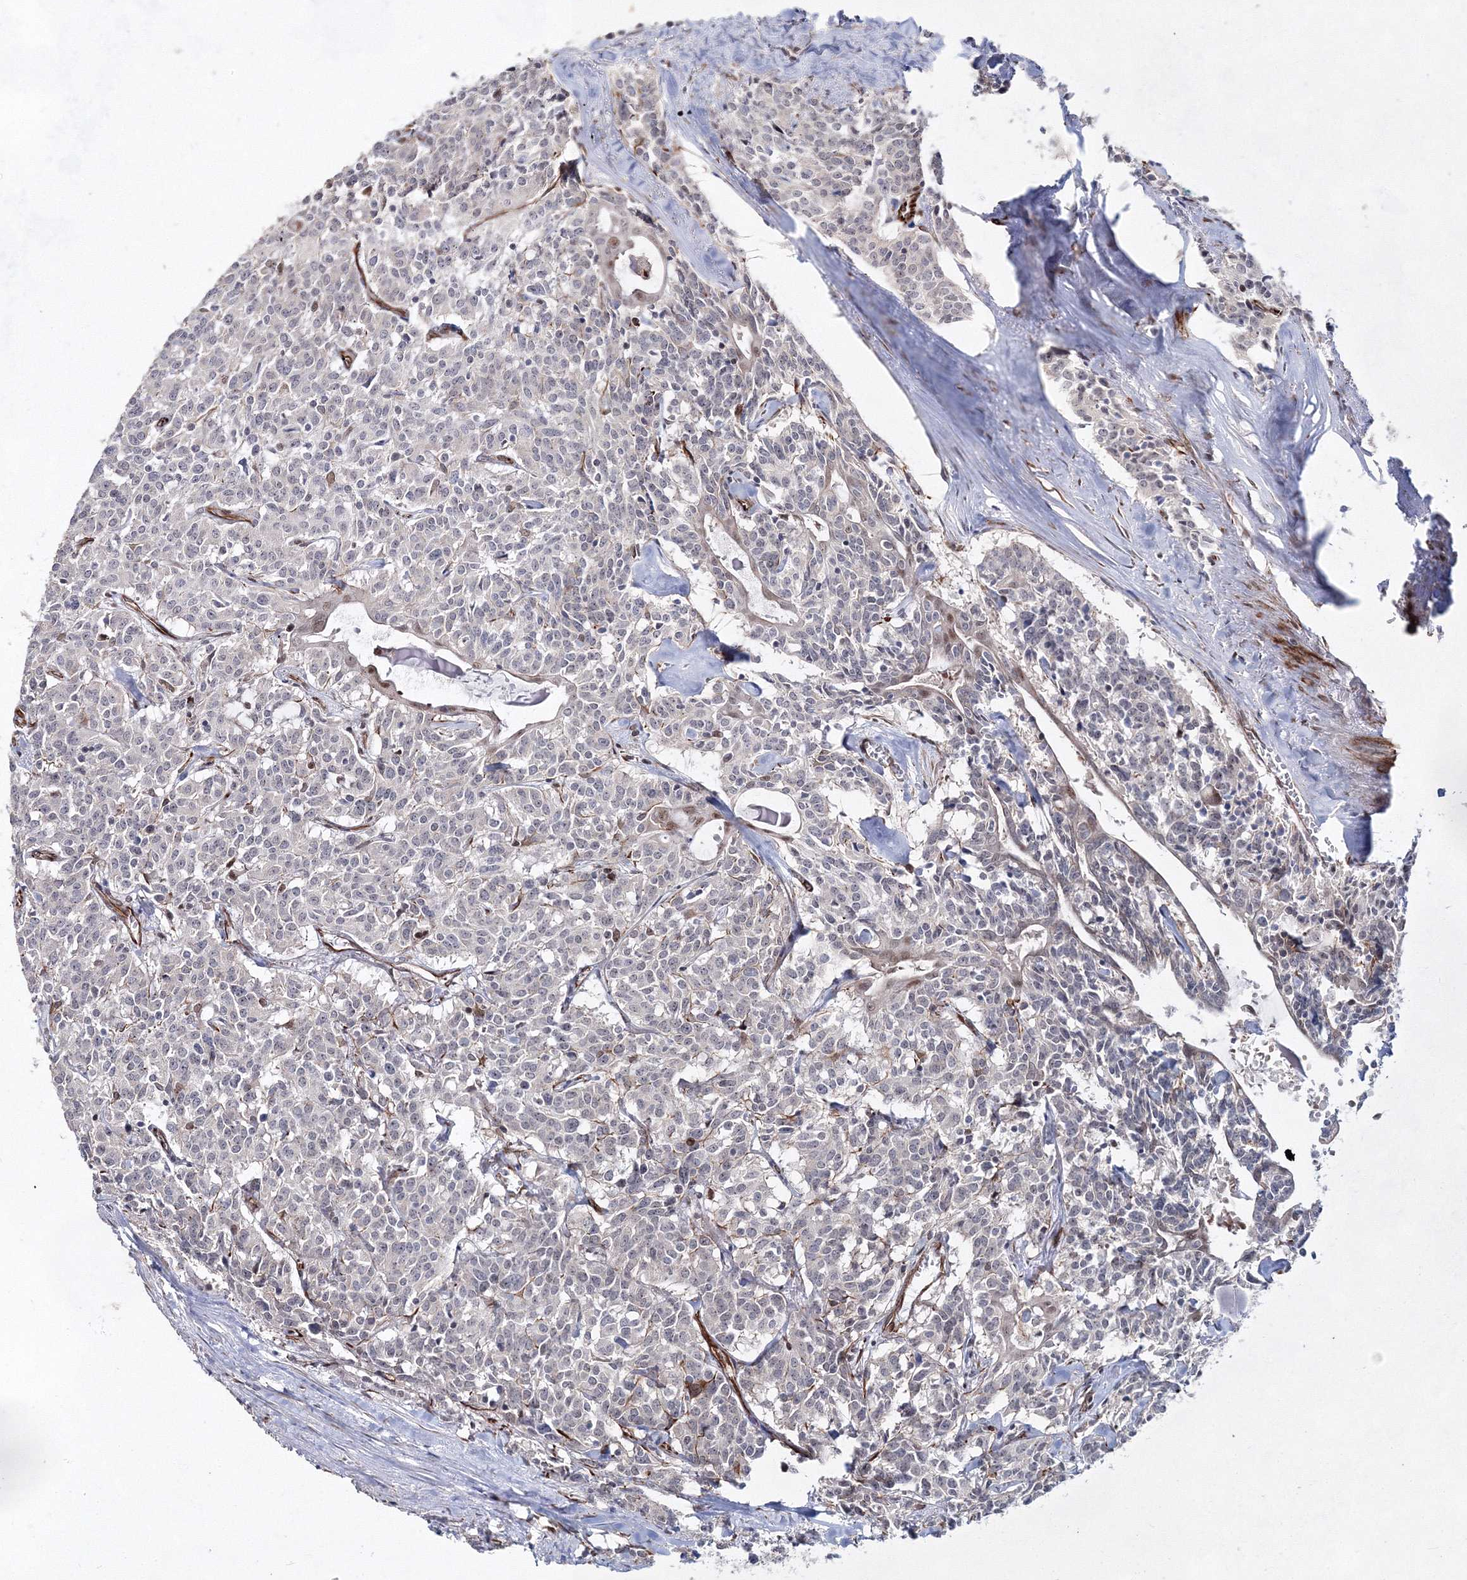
{"staining": {"intensity": "negative", "quantity": "none", "location": "none"}, "tissue": "carcinoid", "cell_type": "Tumor cells", "image_type": "cancer", "snomed": [{"axis": "morphology", "description": "Carcinoid, malignant, NOS"}, {"axis": "topography", "description": "Lung"}], "caption": "IHC of human carcinoid (malignant) shows no positivity in tumor cells. The staining is performed using DAB (3,3'-diaminobenzidine) brown chromogen with nuclei counter-stained in using hematoxylin.", "gene": "SNIP1", "patient": {"sex": "female", "age": 46}}